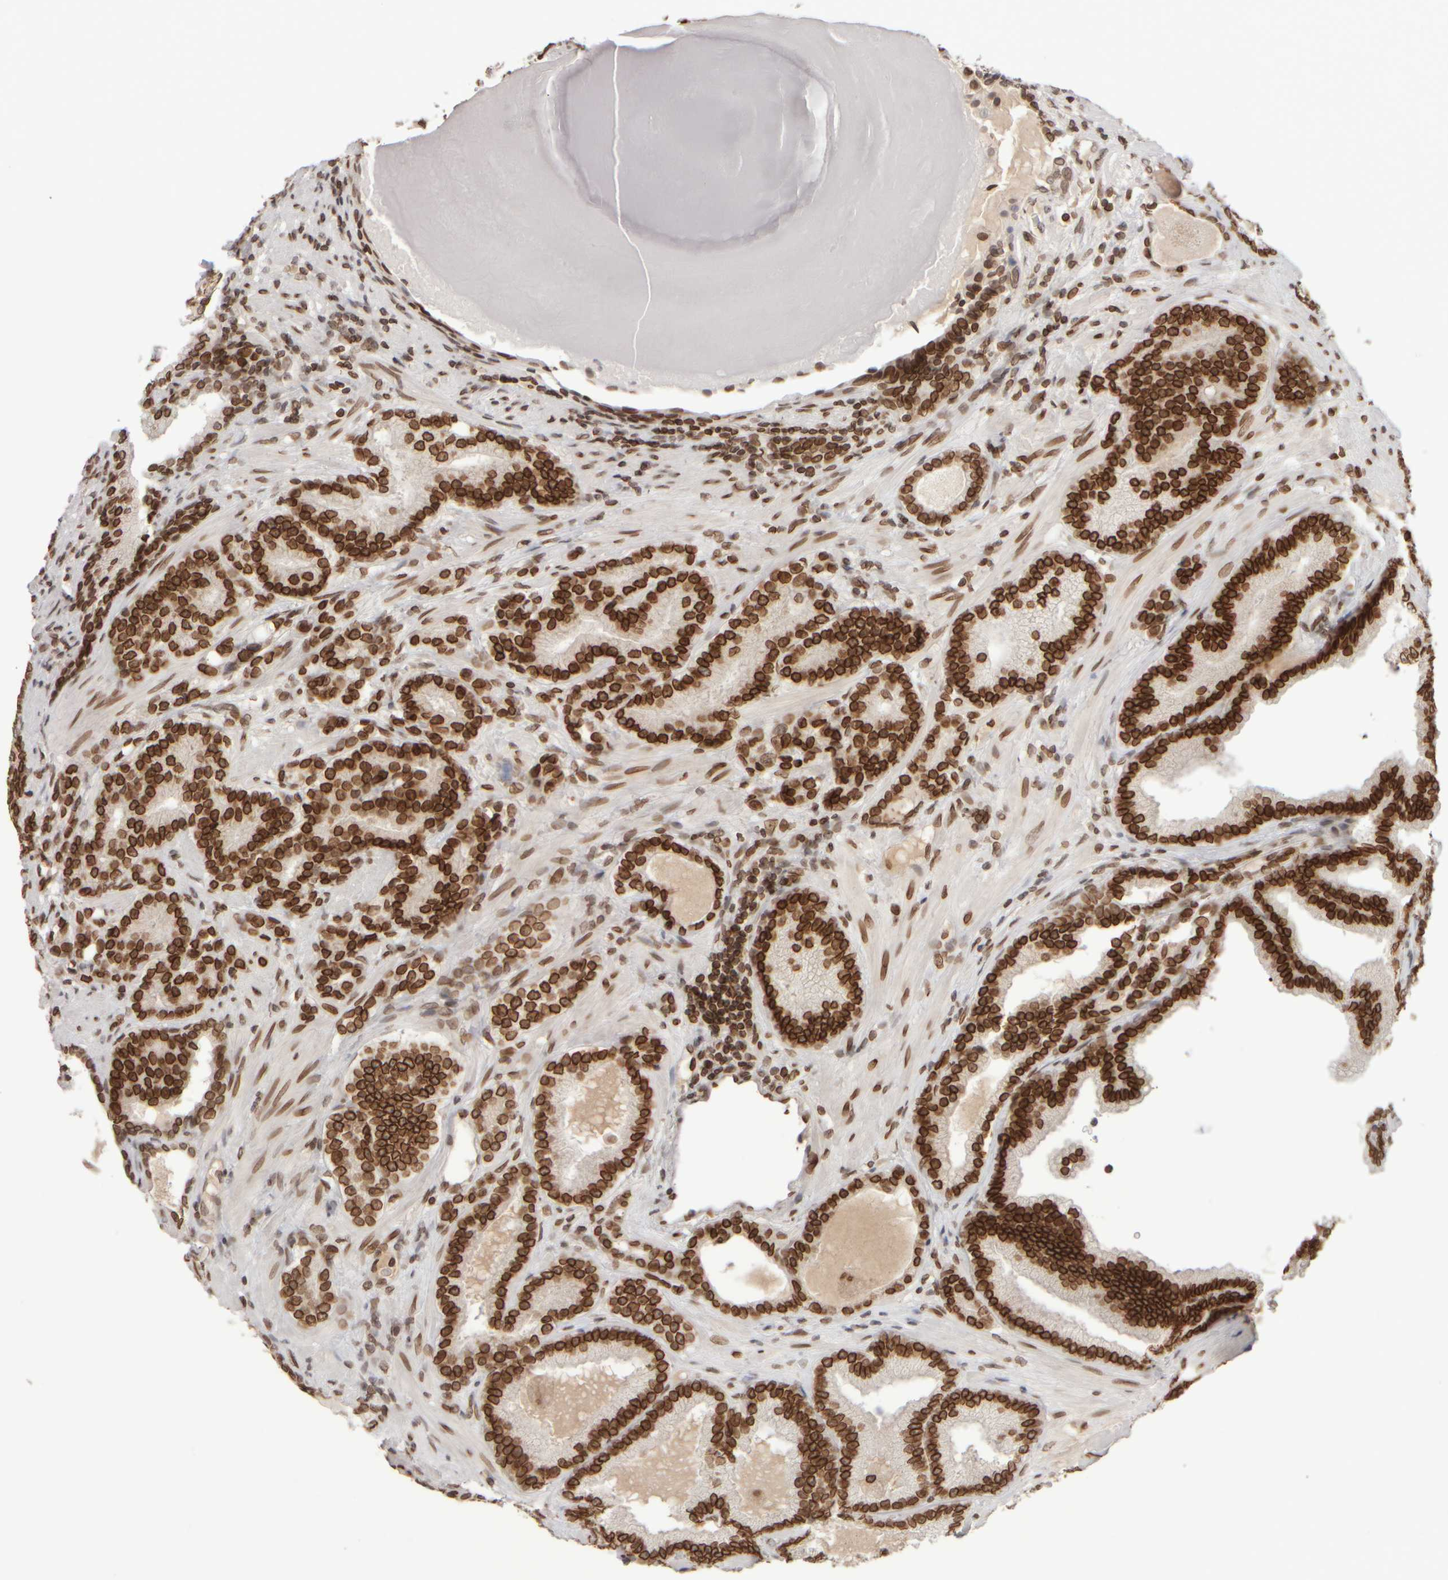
{"staining": {"intensity": "strong", "quantity": ">75%", "location": "cytoplasmic/membranous,nuclear"}, "tissue": "prostate cancer", "cell_type": "Tumor cells", "image_type": "cancer", "snomed": [{"axis": "morphology", "description": "Adenocarcinoma, High grade"}, {"axis": "topography", "description": "Prostate"}], "caption": "A high amount of strong cytoplasmic/membranous and nuclear expression is appreciated in about >75% of tumor cells in prostate adenocarcinoma (high-grade) tissue.", "gene": "ZC3HC1", "patient": {"sex": "male", "age": 61}}